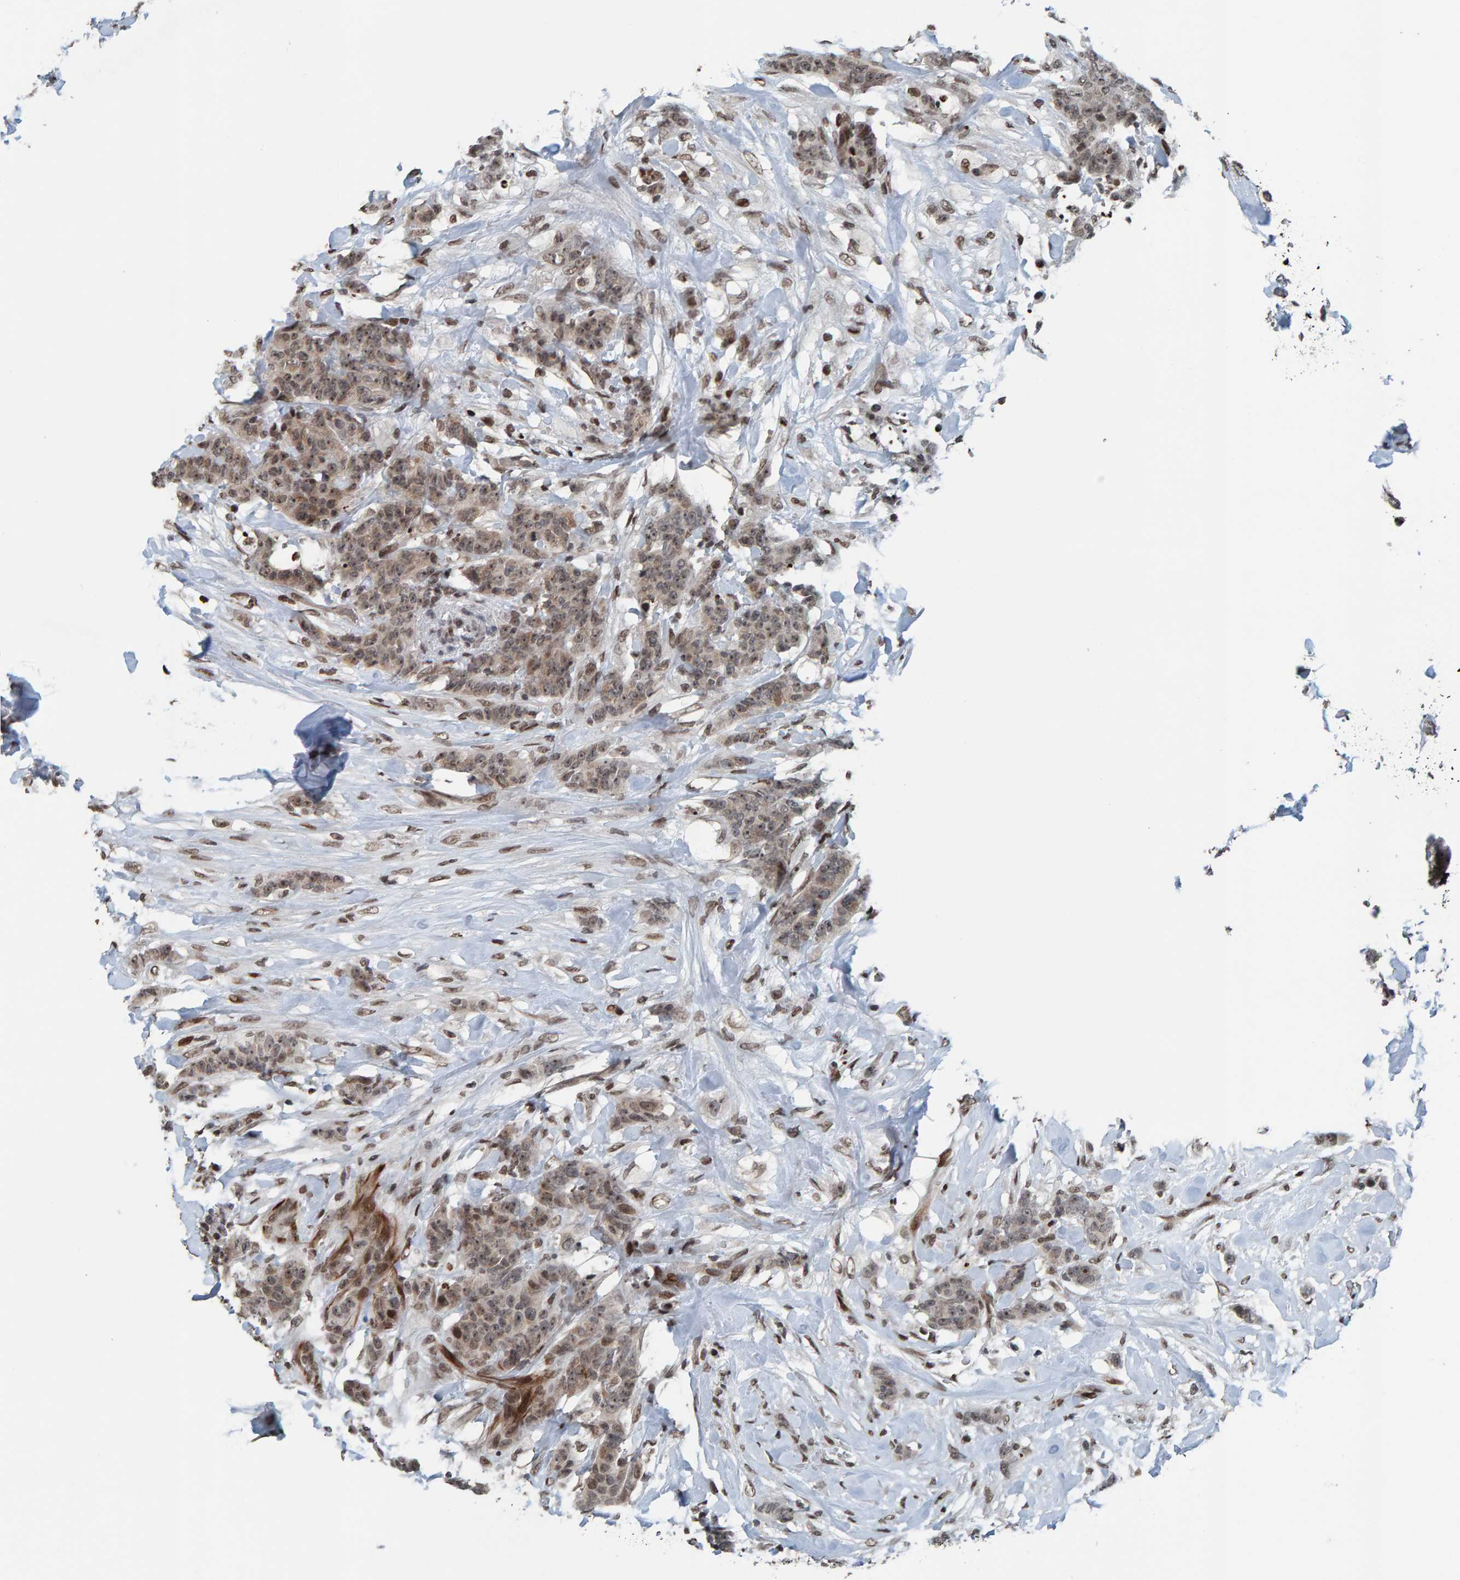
{"staining": {"intensity": "weak", "quantity": ">75%", "location": "cytoplasmic/membranous,nuclear"}, "tissue": "breast cancer", "cell_type": "Tumor cells", "image_type": "cancer", "snomed": [{"axis": "morphology", "description": "Normal tissue, NOS"}, {"axis": "morphology", "description": "Duct carcinoma"}, {"axis": "topography", "description": "Breast"}], "caption": "A high-resolution image shows immunohistochemistry staining of breast cancer (intraductal carcinoma), which reveals weak cytoplasmic/membranous and nuclear staining in approximately >75% of tumor cells.", "gene": "ZNF366", "patient": {"sex": "female", "age": 40}}